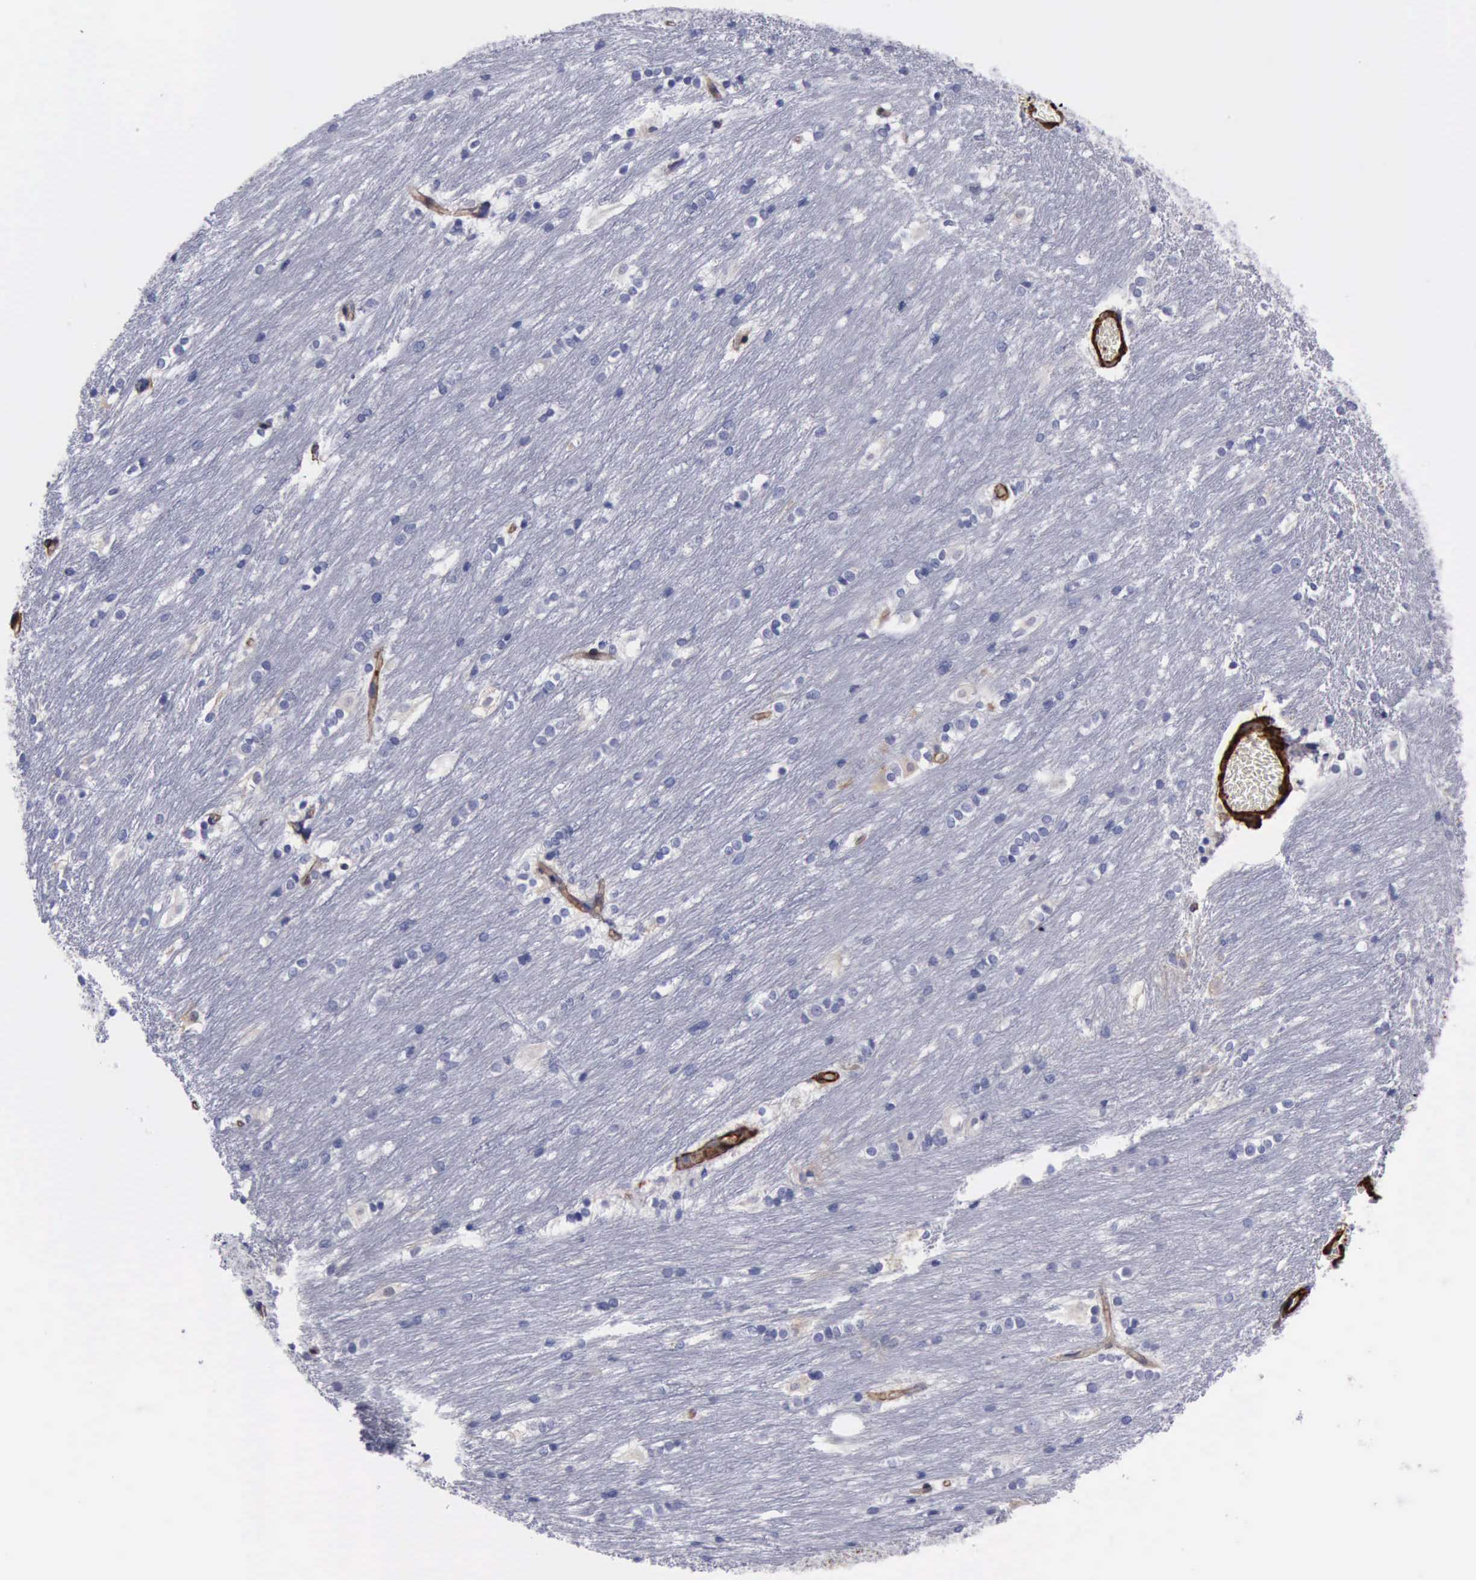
{"staining": {"intensity": "negative", "quantity": "none", "location": "none"}, "tissue": "caudate", "cell_type": "Glial cells", "image_type": "normal", "snomed": [{"axis": "morphology", "description": "Normal tissue, NOS"}, {"axis": "topography", "description": "Lateral ventricle wall"}], "caption": "Glial cells show no significant positivity in unremarkable caudate.", "gene": "FLNA", "patient": {"sex": "female", "age": 19}}